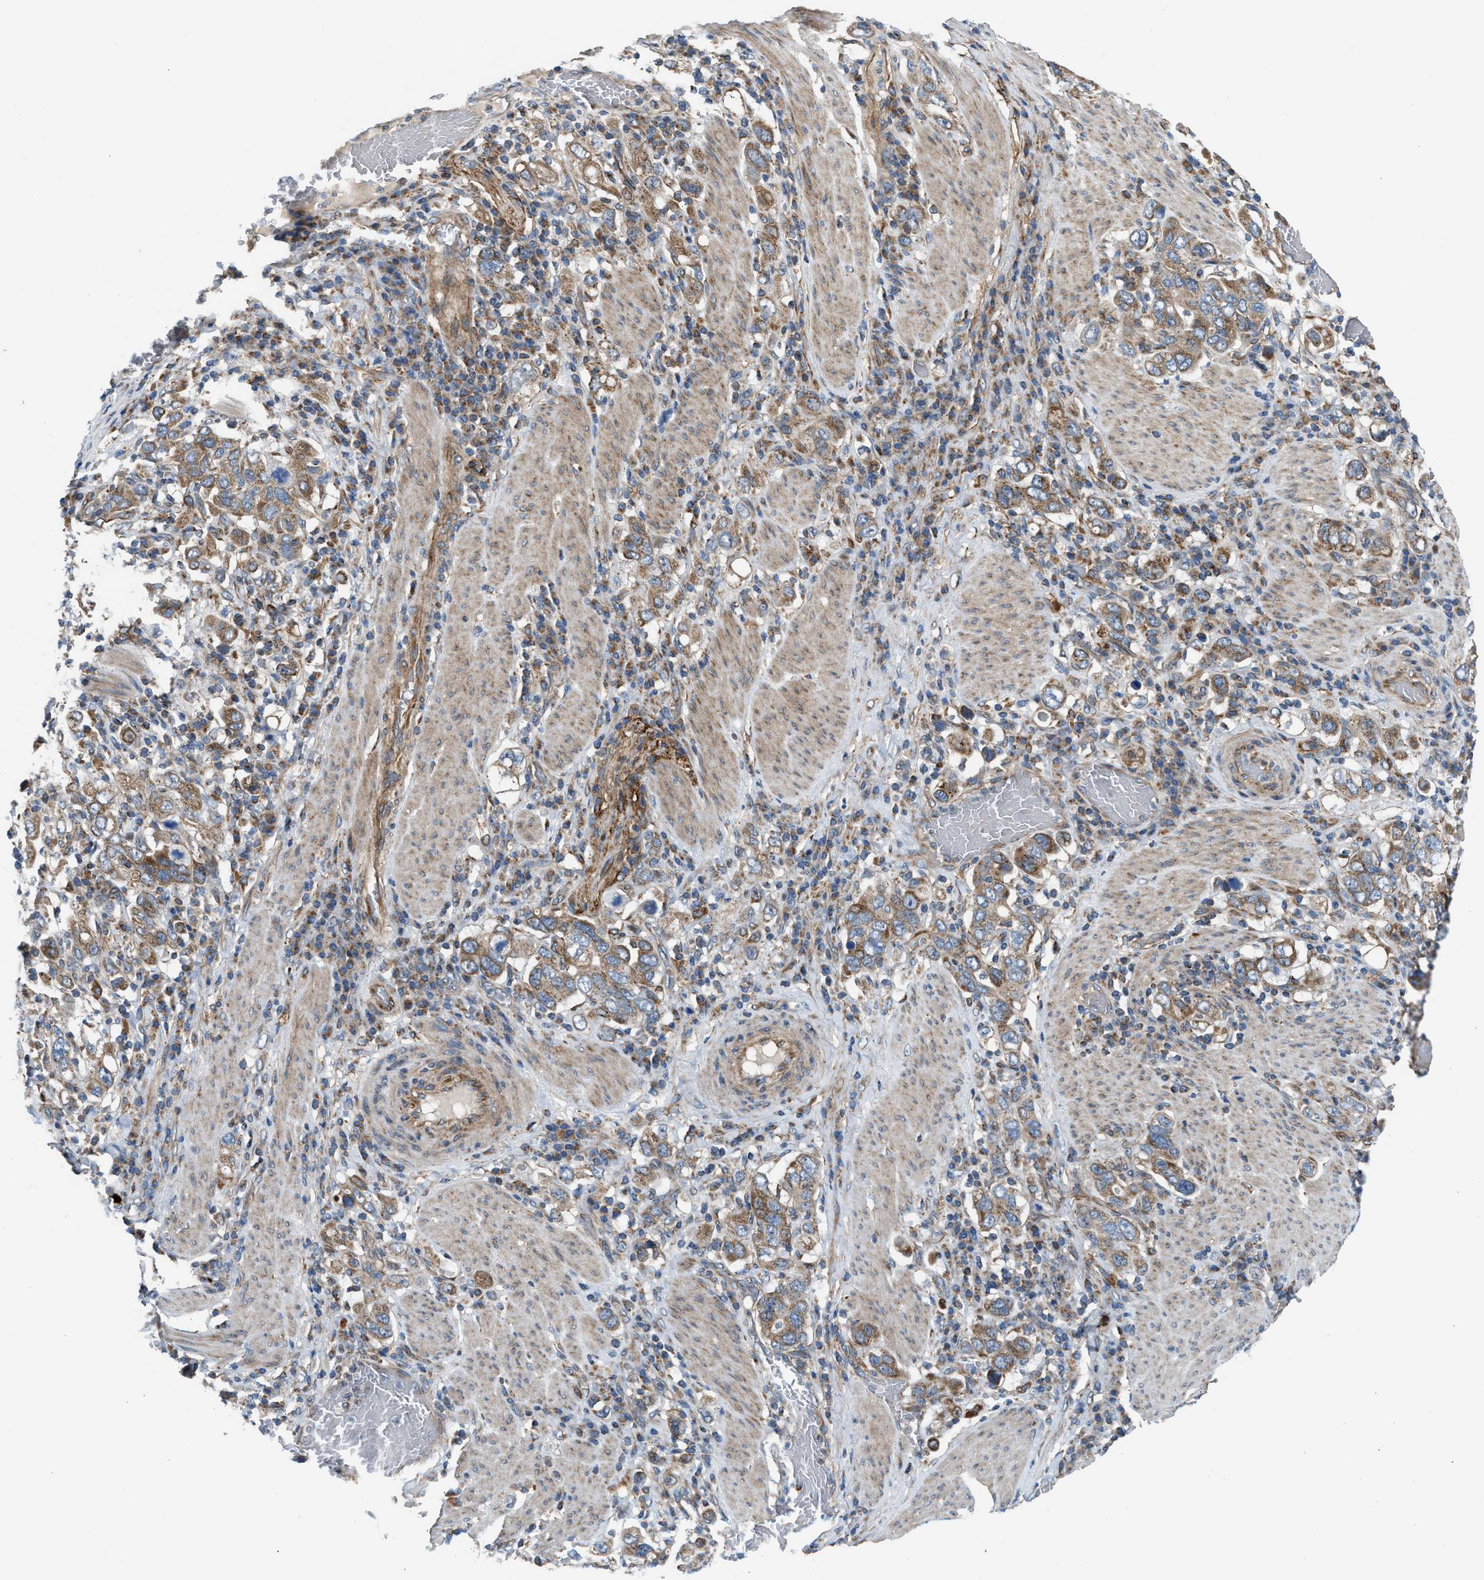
{"staining": {"intensity": "moderate", "quantity": ">75%", "location": "cytoplasmic/membranous"}, "tissue": "stomach cancer", "cell_type": "Tumor cells", "image_type": "cancer", "snomed": [{"axis": "morphology", "description": "Adenocarcinoma, NOS"}, {"axis": "topography", "description": "Stomach, upper"}], "caption": "Stomach cancer tissue exhibits moderate cytoplasmic/membranous positivity in approximately >75% of tumor cells", "gene": "SLC10A3", "patient": {"sex": "male", "age": 62}}